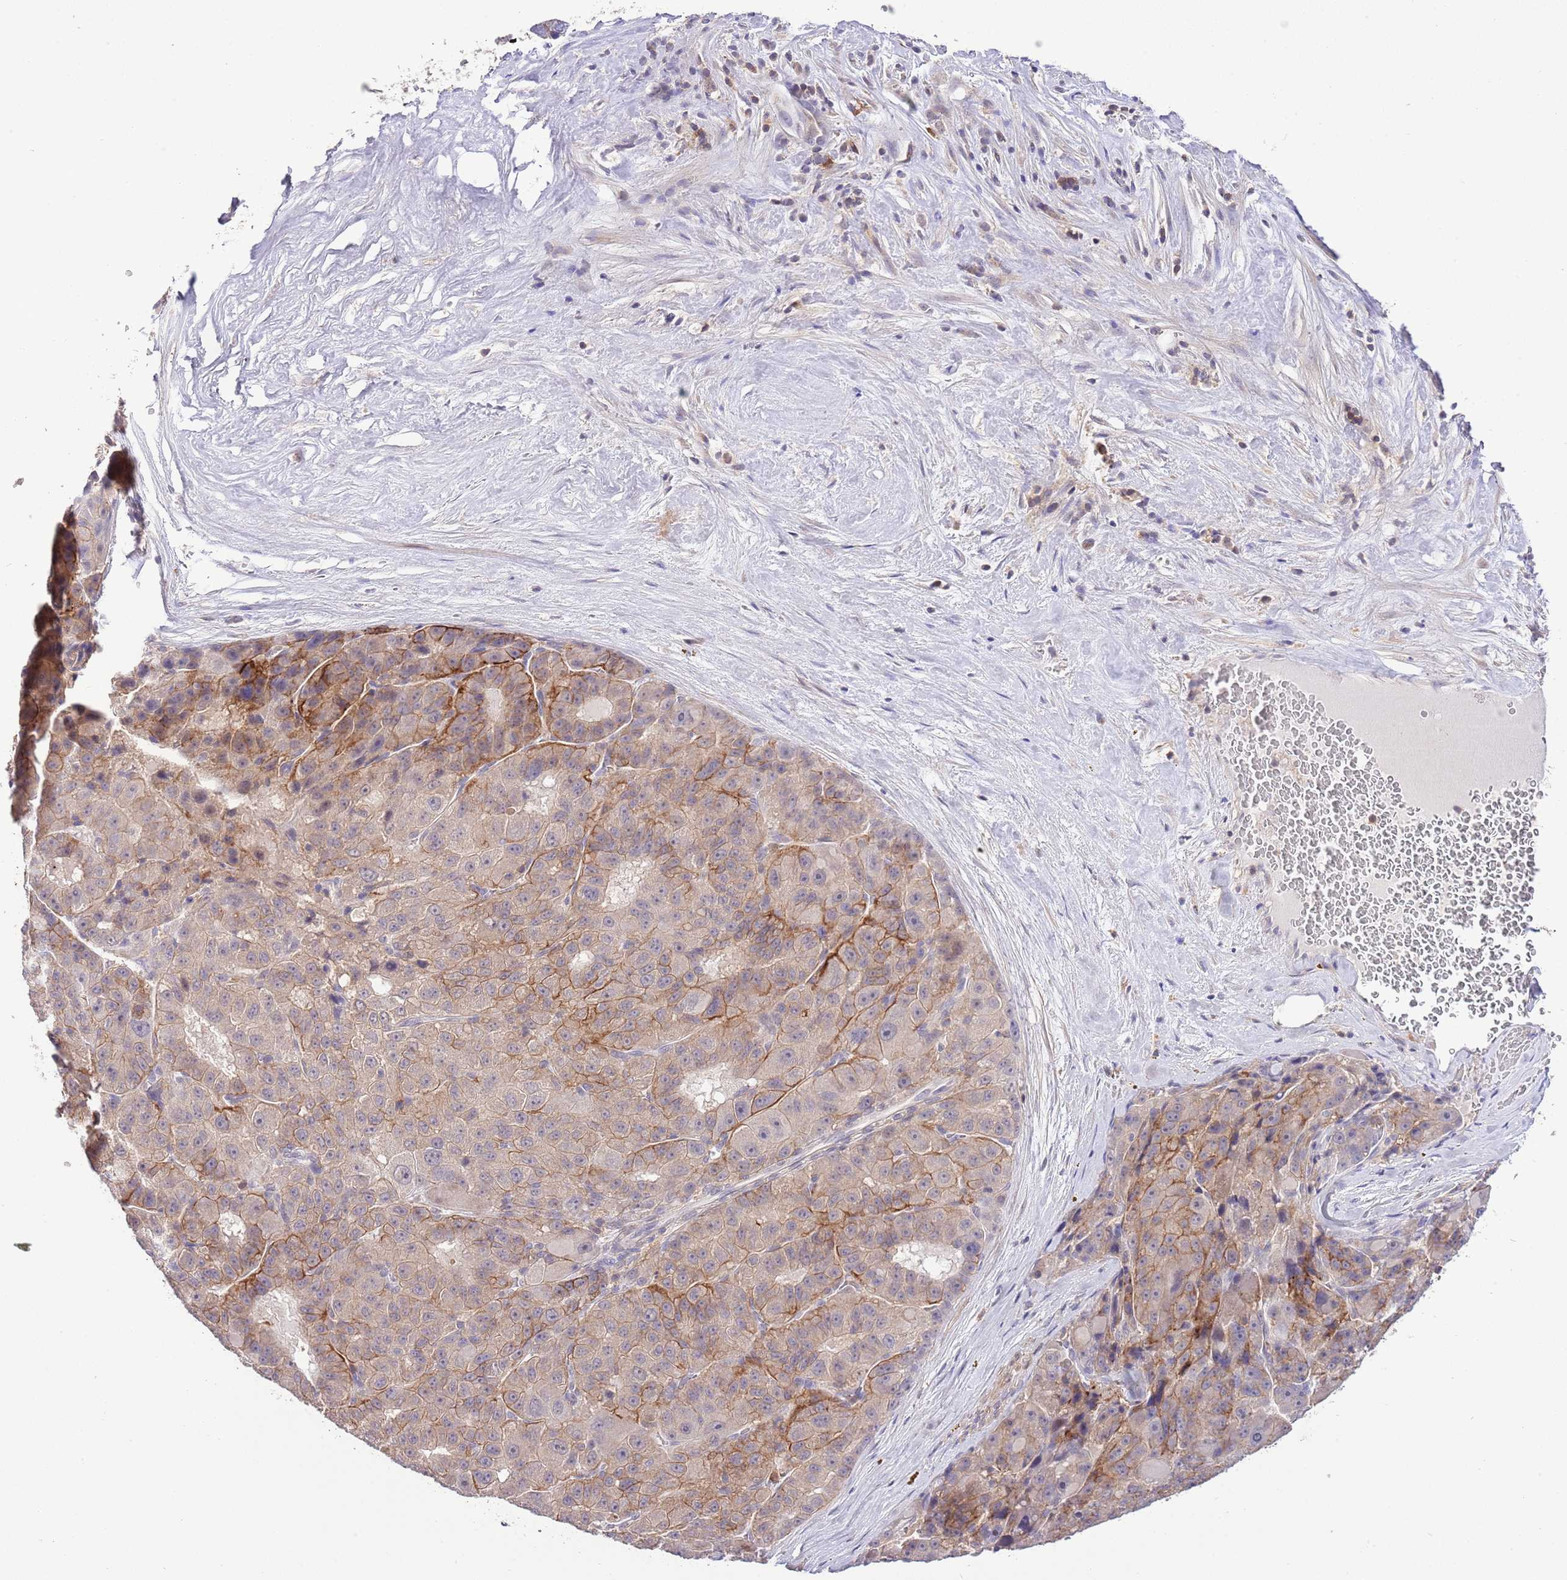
{"staining": {"intensity": "moderate", "quantity": "<25%", "location": "cytoplasmic/membranous"}, "tissue": "liver cancer", "cell_type": "Tumor cells", "image_type": "cancer", "snomed": [{"axis": "morphology", "description": "Carcinoma, Hepatocellular, NOS"}, {"axis": "topography", "description": "Liver"}], "caption": "Hepatocellular carcinoma (liver) tissue exhibits moderate cytoplasmic/membranous positivity in about <25% of tumor cells", "gene": "EFHD1", "patient": {"sex": "male", "age": 76}}